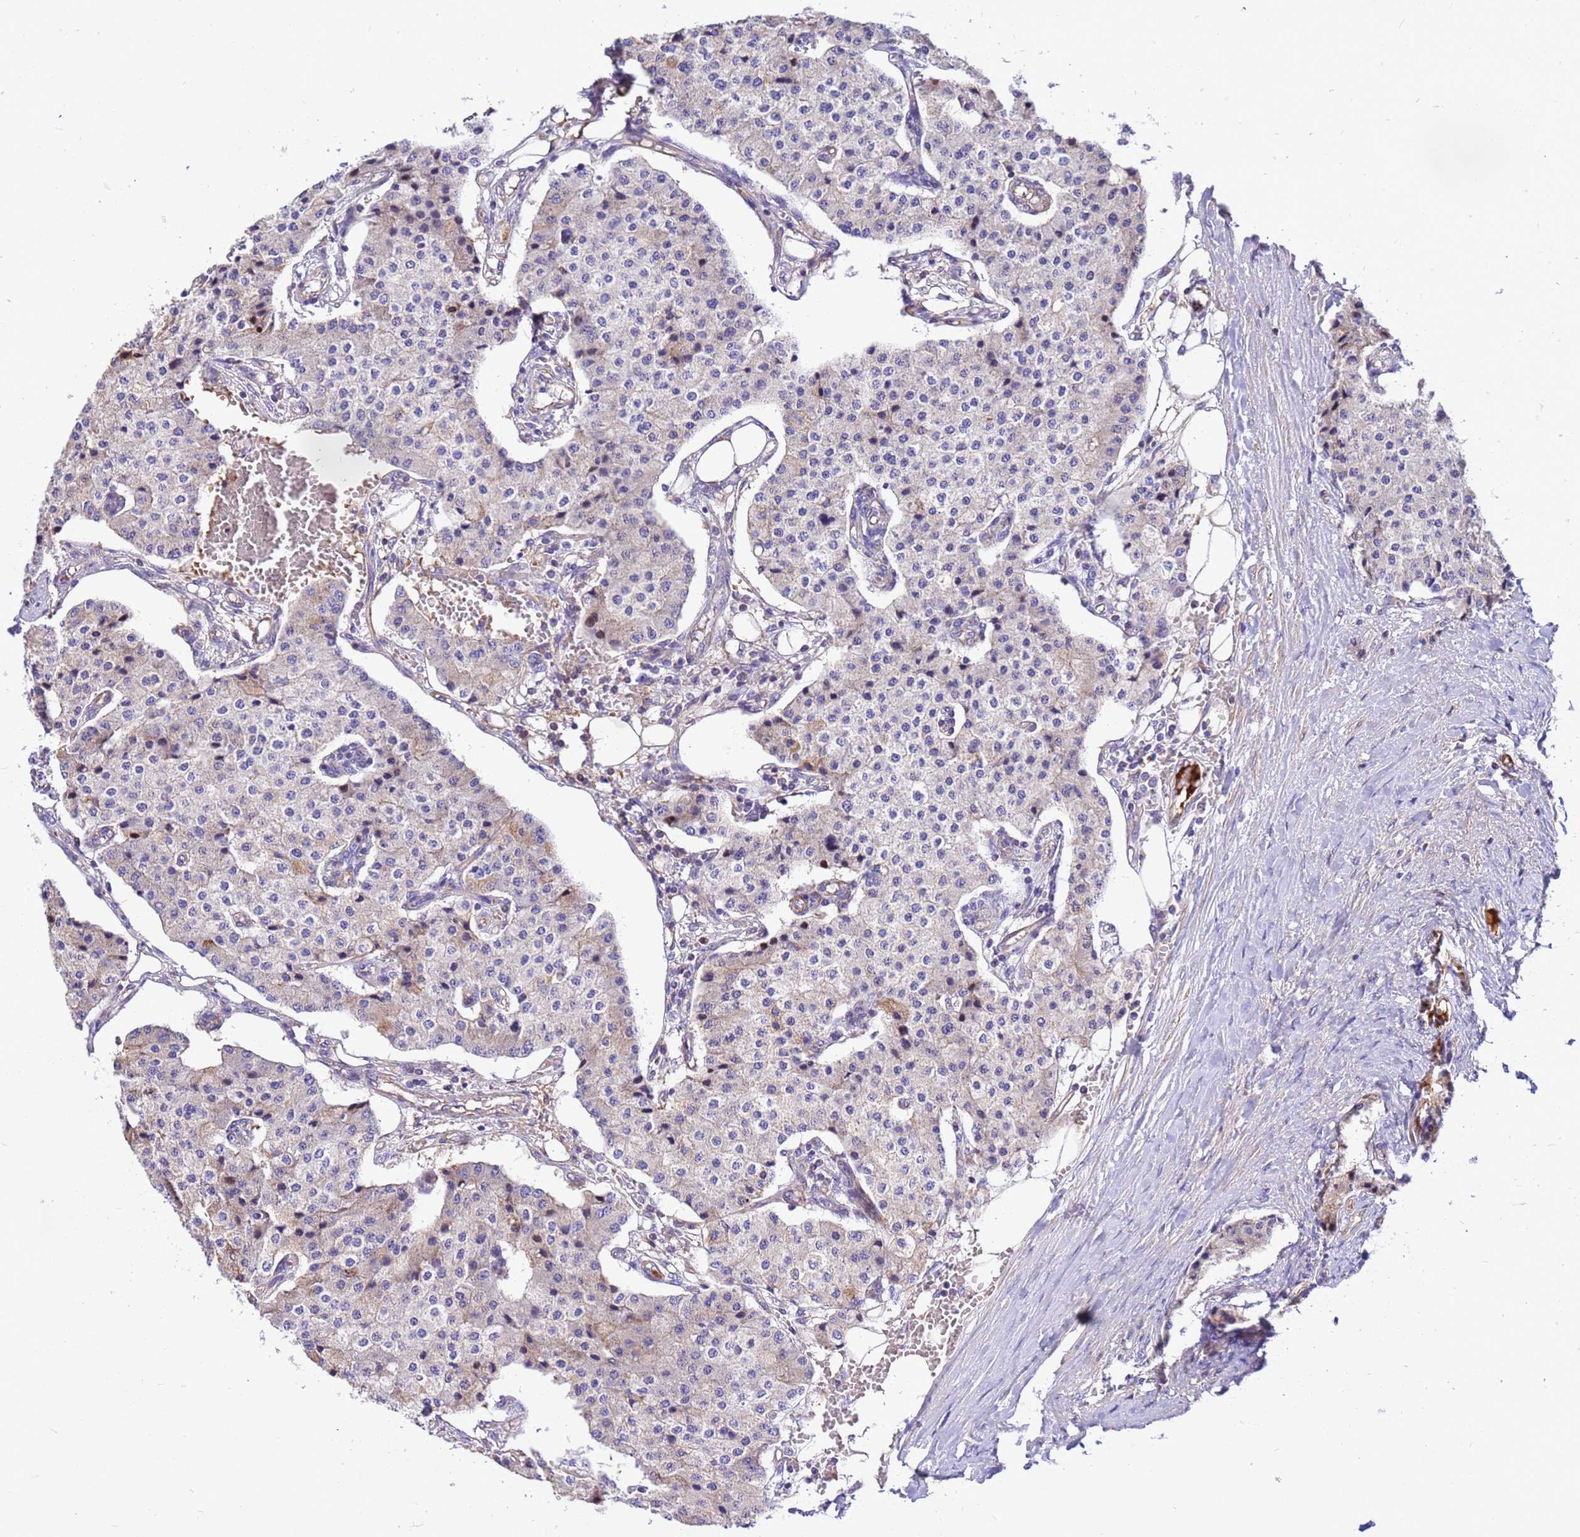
{"staining": {"intensity": "weak", "quantity": "<25%", "location": "cytoplasmic/membranous"}, "tissue": "carcinoid", "cell_type": "Tumor cells", "image_type": "cancer", "snomed": [{"axis": "morphology", "description": "Carcinoid, malignant, NOS"}, {"axis": "topography", "description": "Colon"}], "caption": "High magnification brightfield microscopy of carcinoid stained with DAB (3,3'-diaminobenzidine) (brown) and counterstained with hematoxylin (blue): tumor cells show no significant expression.", "gene": "CRHBP", "patient": {"sex": "female", "age": 52}}